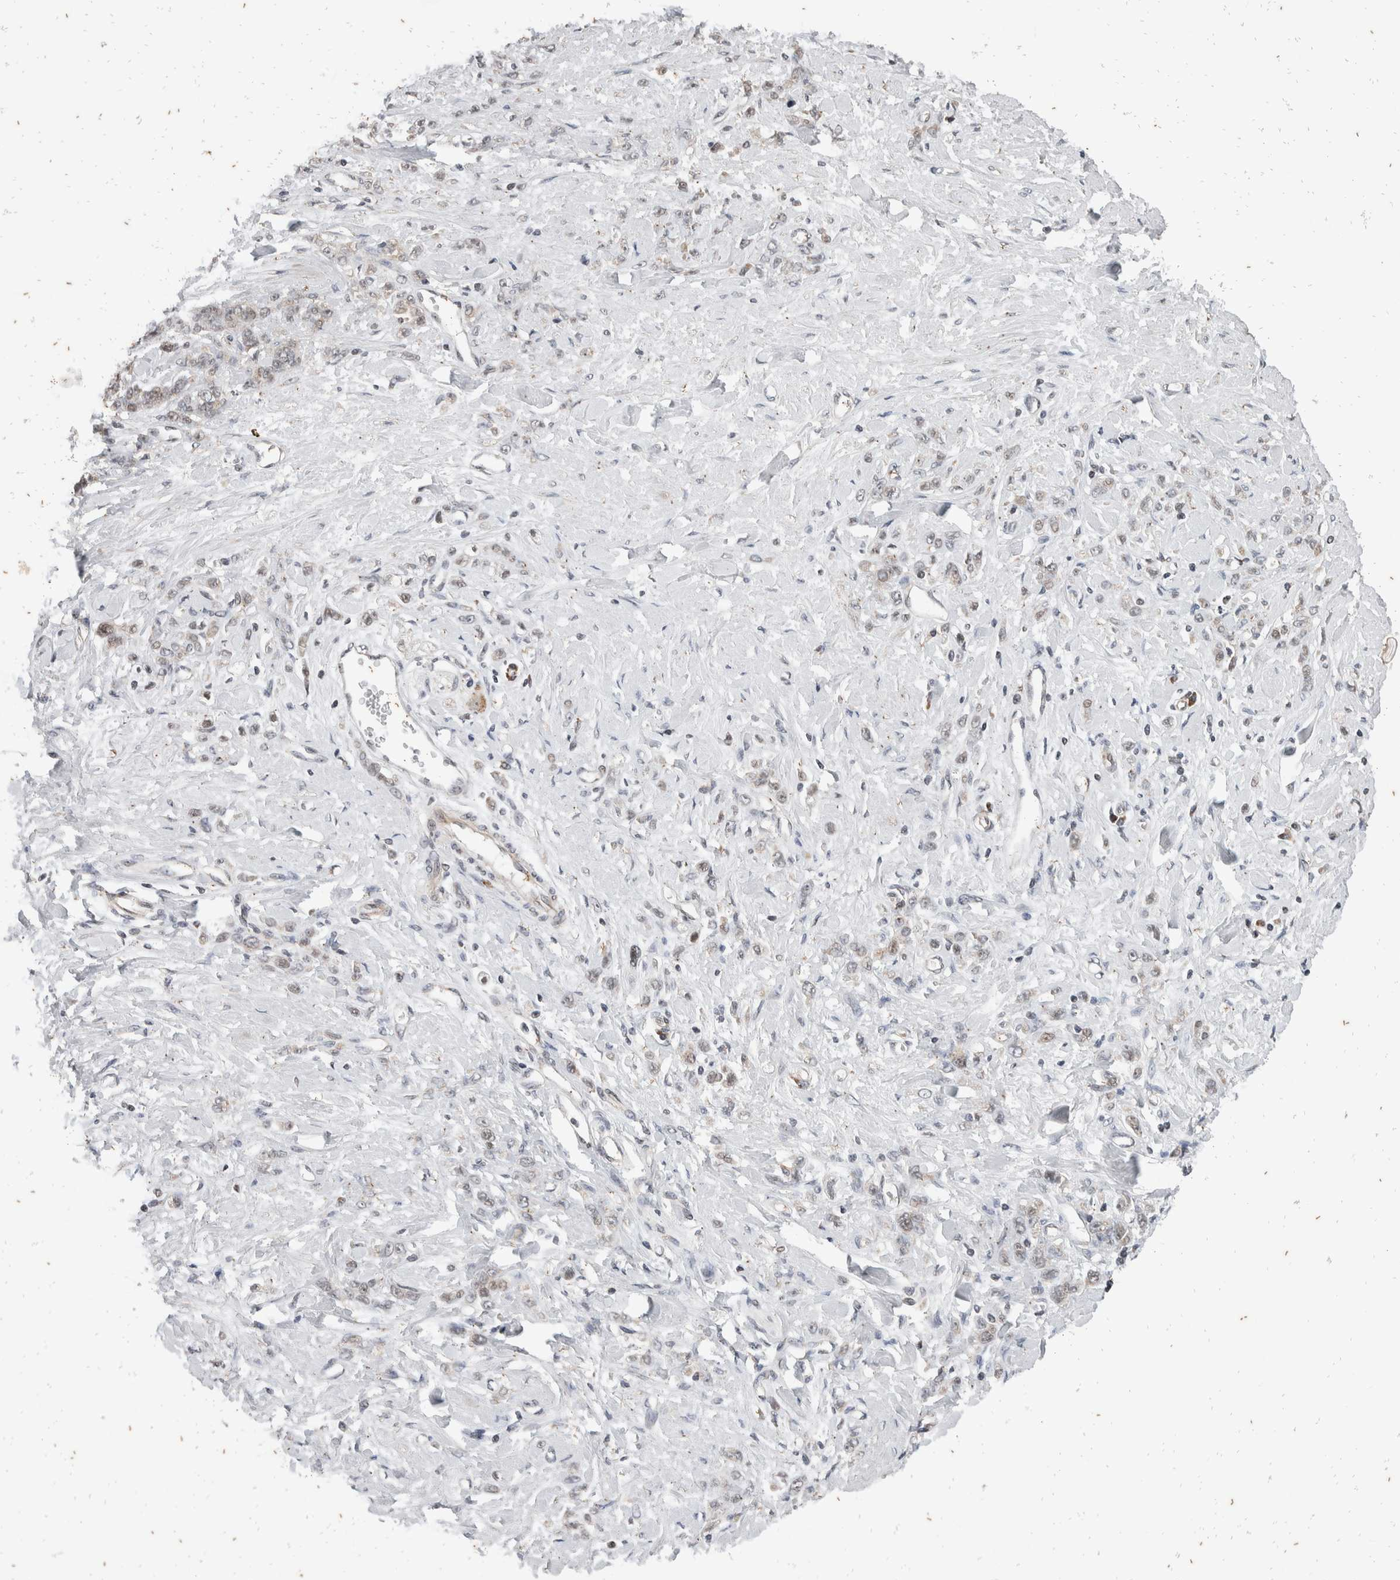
{"staining": {"intensity": "weak", "quantity": "25%-75%", "location": "nuclear"}, "tissue": "stomach cancer", "cell_type": "Tumor cells", "image_type": "cancer", "snomed": [{"axis": "morphology", "description": "Normal tissue, NOS"}, {"axis": "morphology", "description": "Adenocarcinoma, NOS"}, {"axis": "topography", "description": "Stomach"}], "caption": "Adenocarcinoma (stomach) stained with a brown dye reveals weak nuclear positive positivity in approximately 25%-75% of tumor cells.", "gene": "ATXN7L1", "patient": {"sex": "male", "age": 82}}